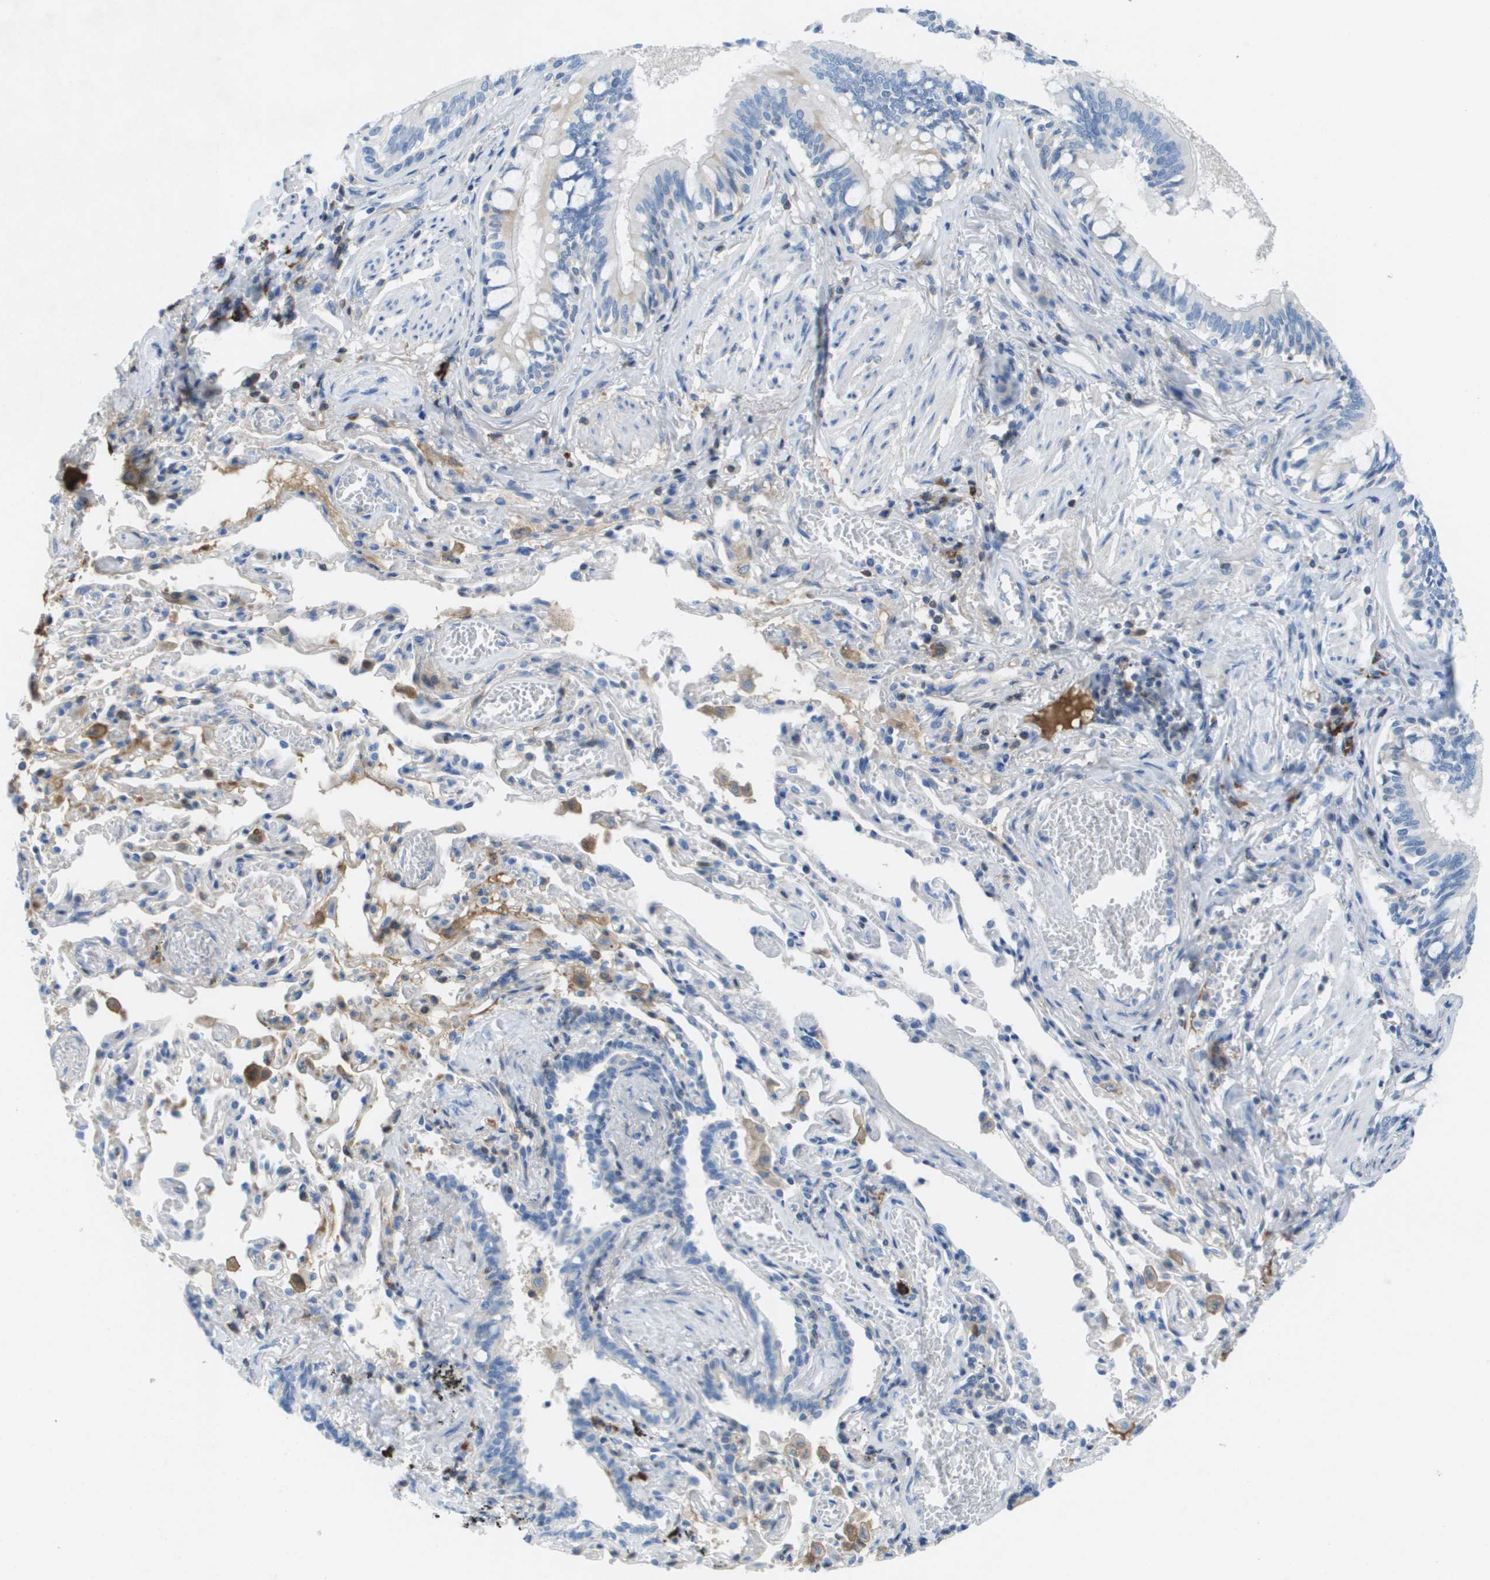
{"staining": {"intensity": "negative", "quantity": "none", "location": "none"}, "tissue": "bronchus", "cell_type": "Respiratory epithelial cells", "image_type": "normal", "snomed": [{"axis": "morphology", "description": "Normal tissue, NOS"}, {"axis": "morphology", "description": "Inflammation, NOS"}, {"axis": "topography", "description": "Cartilage tissue"}, {"axis": "topography", "description": "Lung"}], "caption": "Bronchus stained for a protein using immunohistochemistry (IHC) demonstrates no staining respiratory epithelial cells.", "gene": "GPR18", "patient": {"sex": "male", "age": 71}}